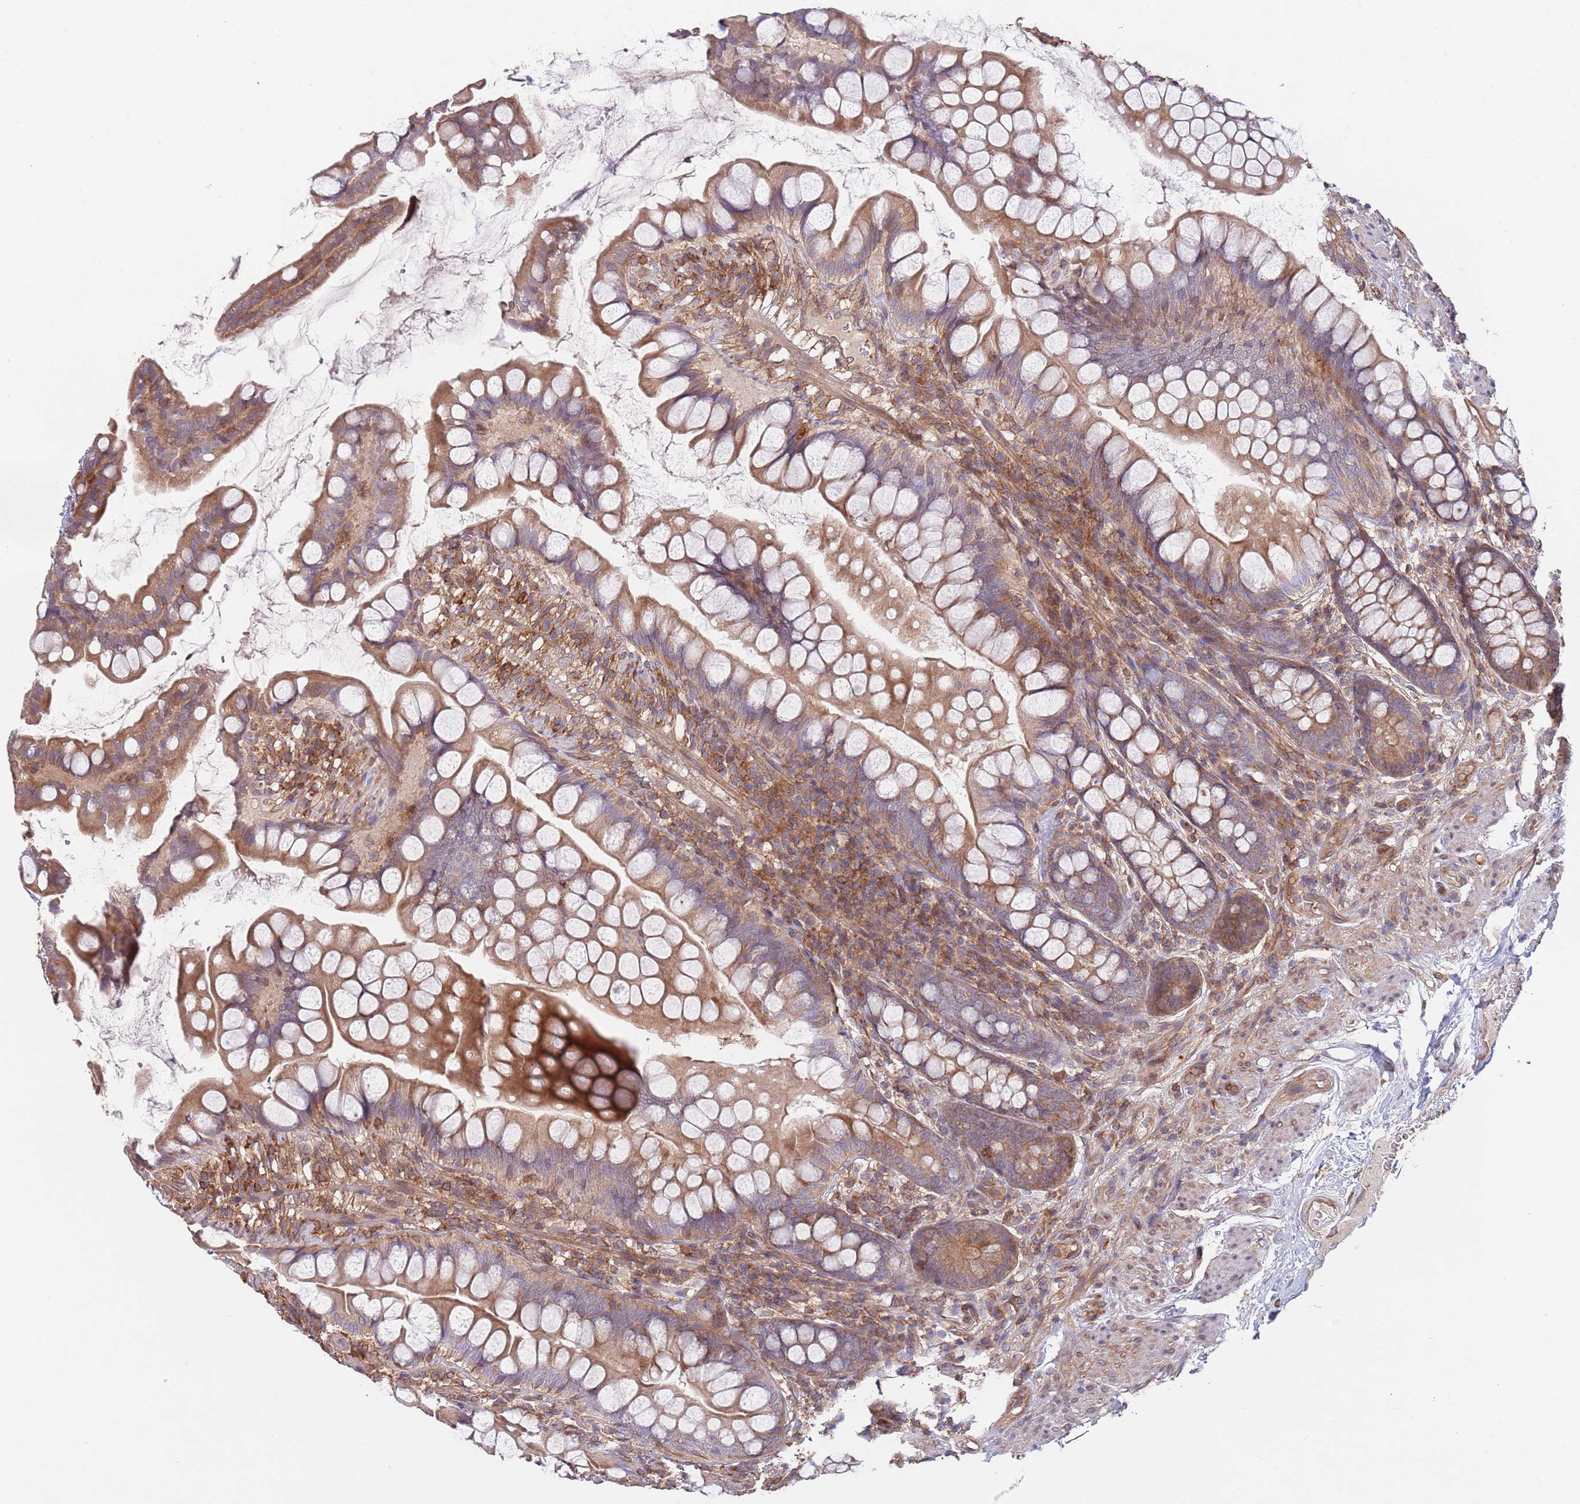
{"staining": {"intensity": "moderate", "quantity": ">75%", "location": "cytoplasmic/membranous"}, "tissue": "small intestine", "cell_type": "Glandular cells", "image_type": "normal", "snomed": [{"axis": "morphology", "description": "Normal tissue, NOS"}, {"axis": "topography", "description": "Small intestine"}], "caption": "An image of small intestine stained for a protein reveals moderate cytoplasmic/membranous brown staining in glandular cells.", "gene": "RNF19B", "patient": {"sex": "male", "age": 70}}